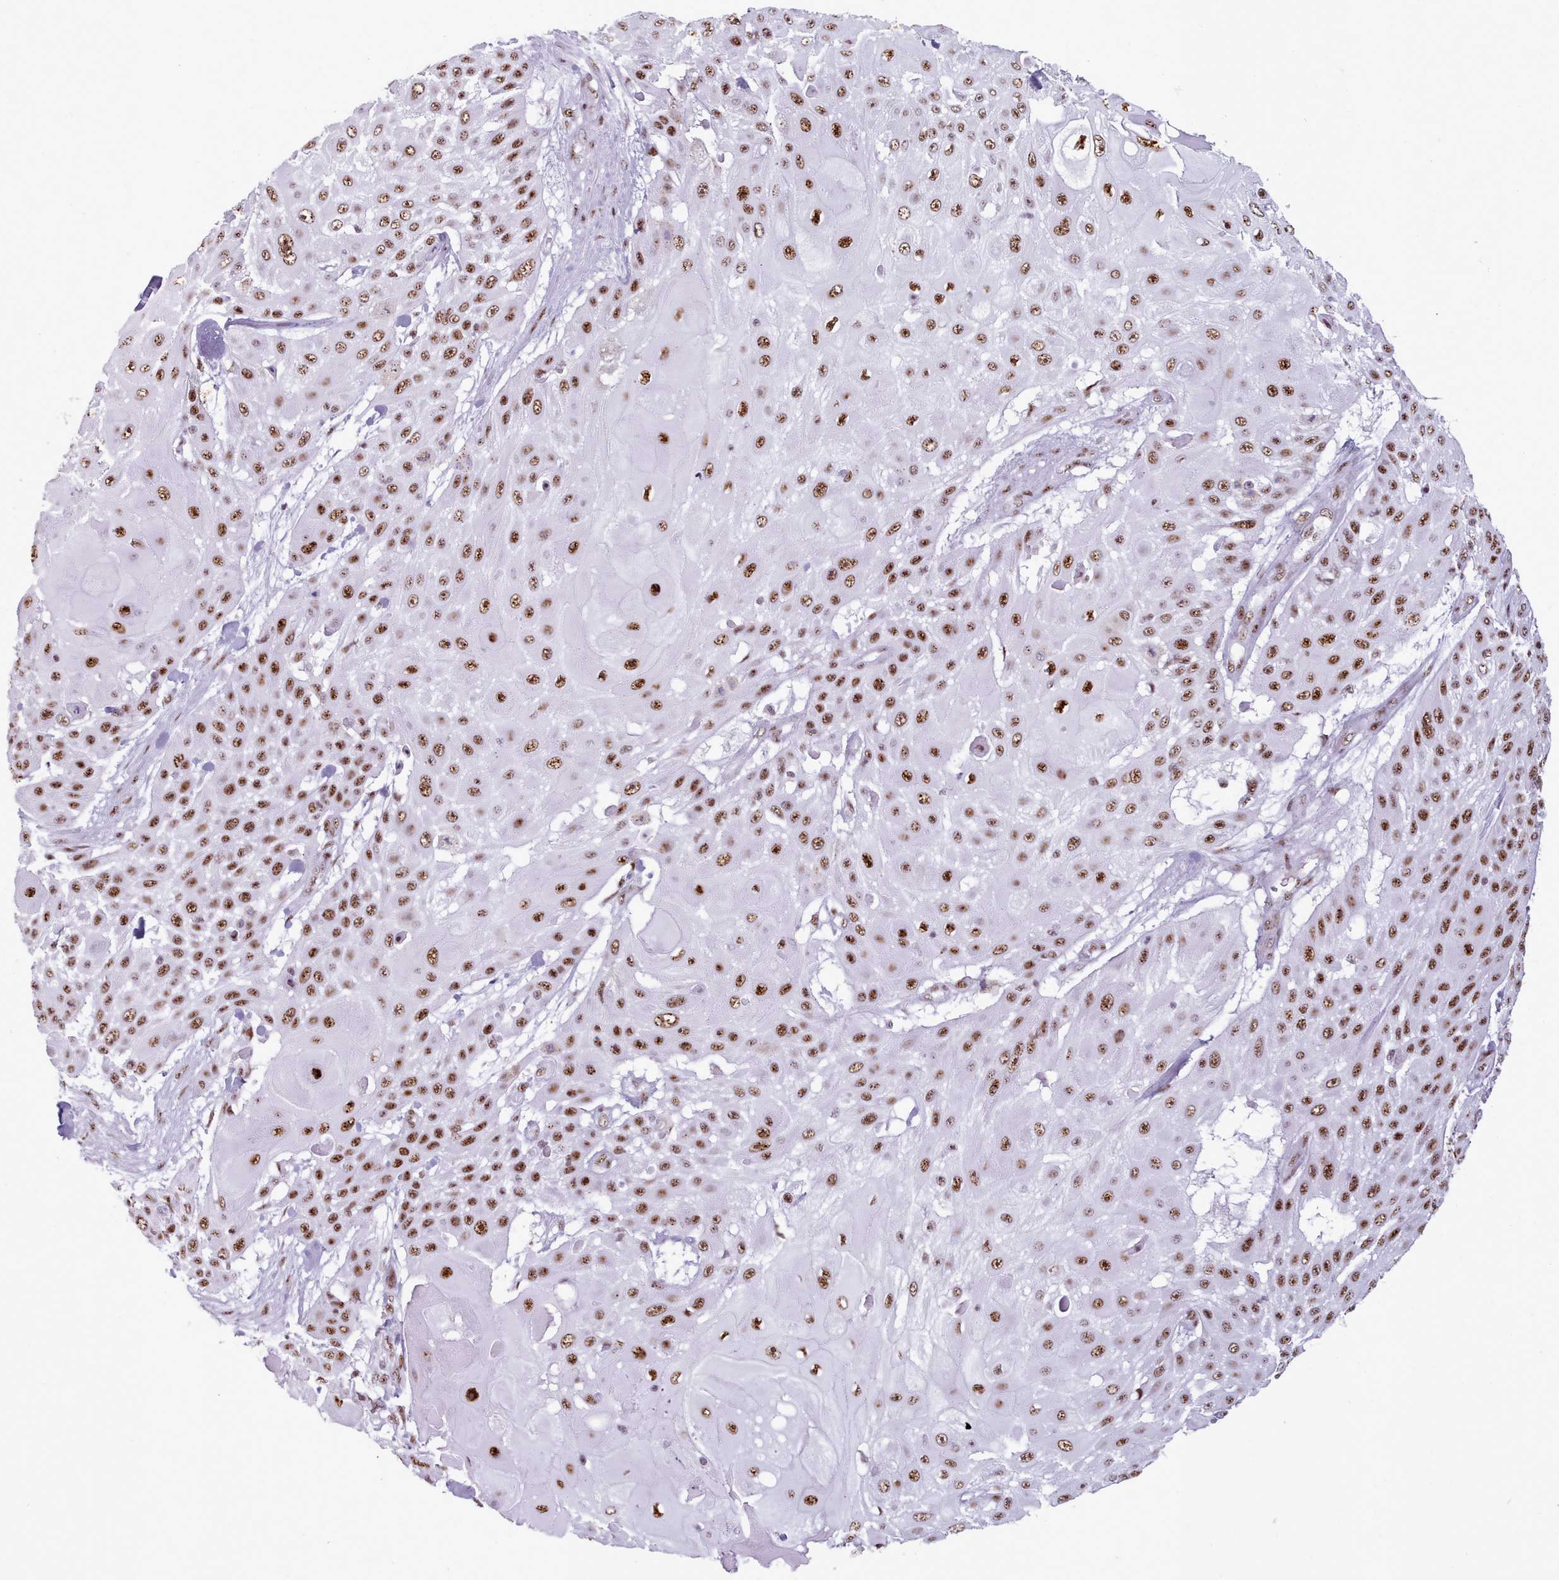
{"staining": {"intensity": "strong", "quantity": ">75%", "location": "nuclear"}, "tissue": "skin cancer", "cell_type": "Tumor cells", "image_type": "cancer", "snomed": [{"axis": "morphology", "description": "Squamous cell carcinoma, NOS"}, {"axis": "topography", "description": "Skin"}], "caption": "Strong nuclear staining for a protein is seen in approximately >75% of tumor cells of skin cancer using immunohistochemistry (IHC).", "gene": "TMEM35B", "patient": {"sex": "female", "age": 86}}